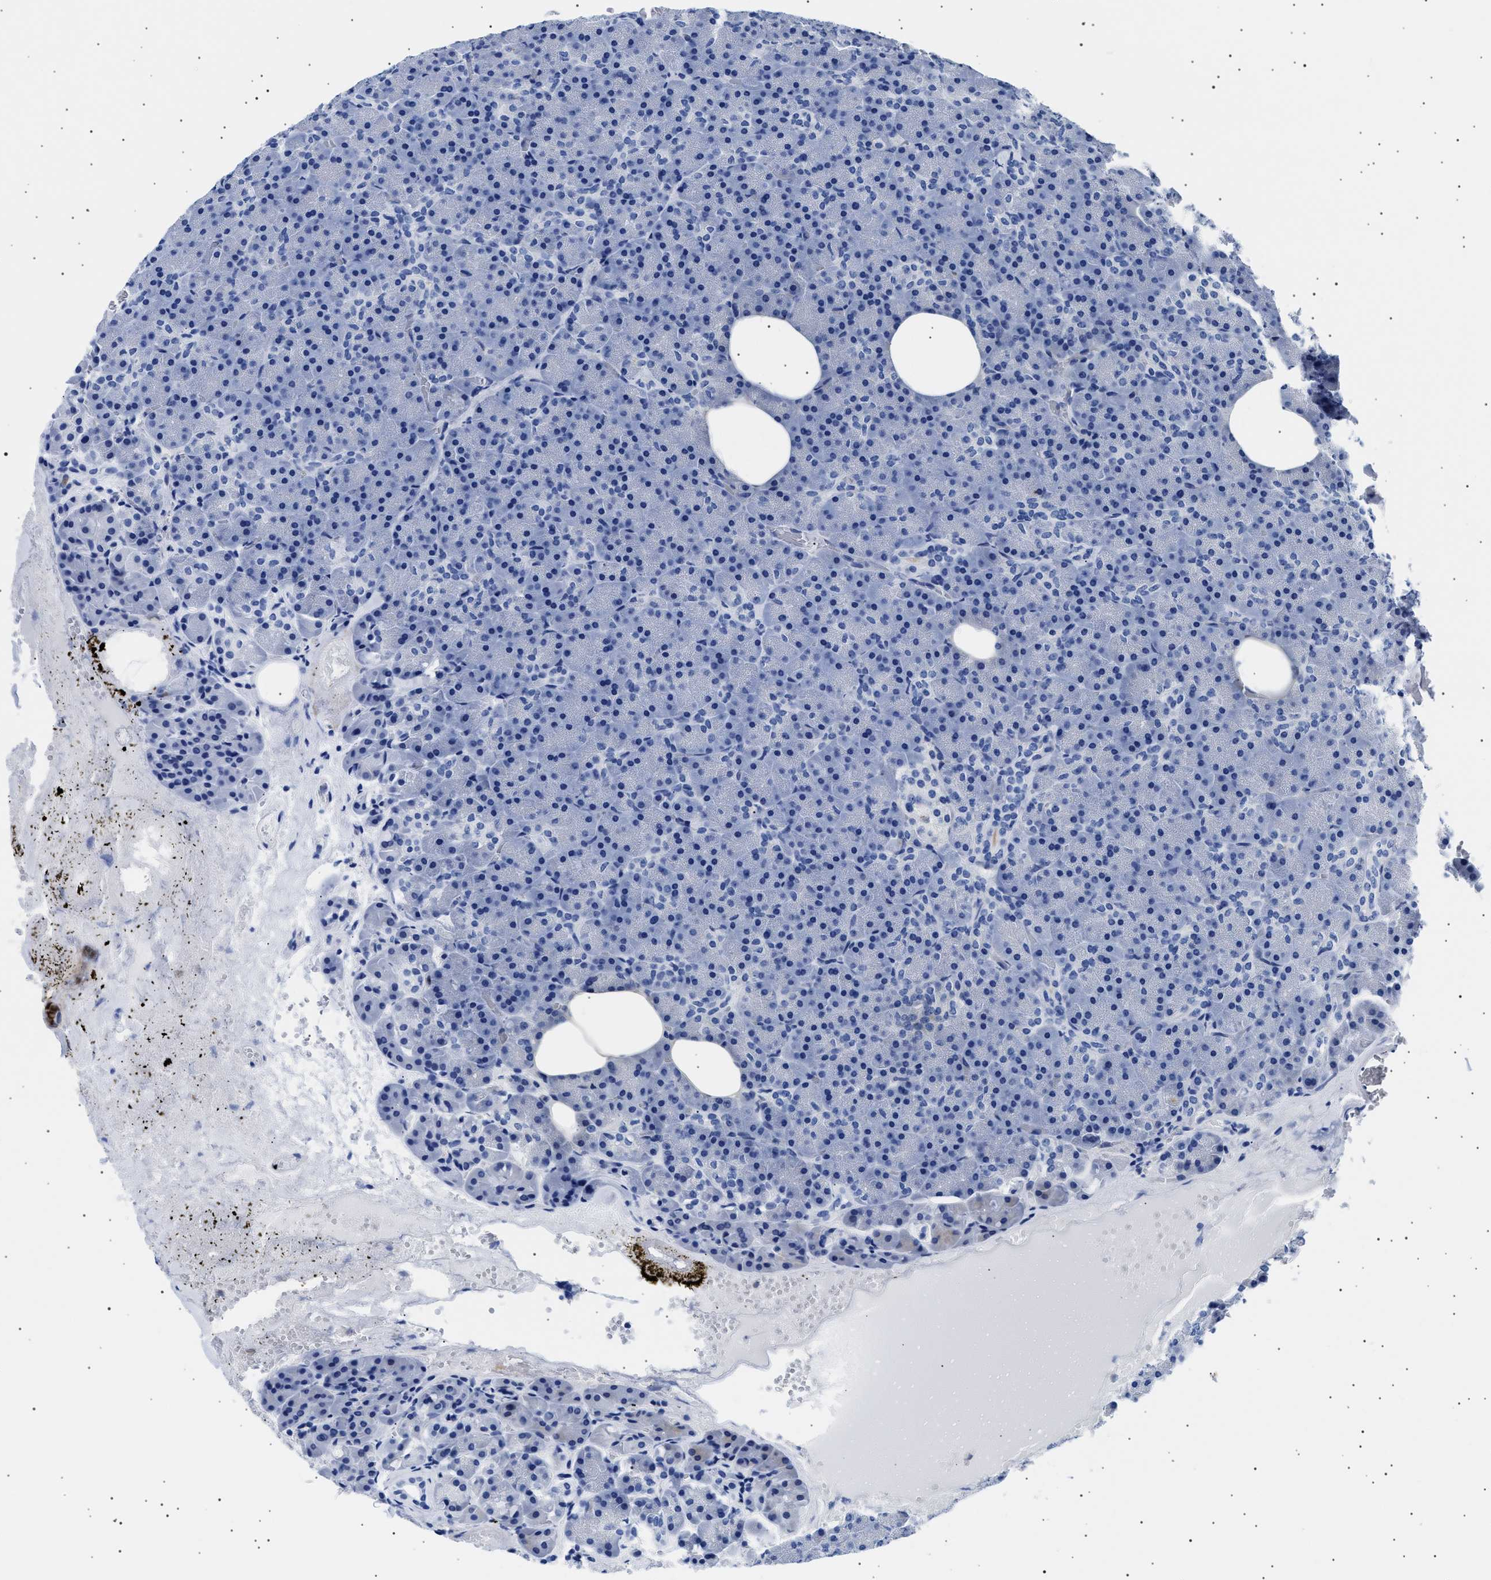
{"staining": {"intensity": "negative", "quantity": "none", "location": "none"}, "tissue": "pancreas", "cell_type": "Exocrine glandular cells", "image_type": "normal", "snomed": [{"axis": "morphology", "description": "Normal tissue, NOS"}, {"axis": "morphology", "description": "Carcinoid, malignant, NOS"}, {"axis": "topography", "description": "Pancreas"}], "caption": "Immunohistochemistry (IHC) photomicrograph of unremarkable human pancreas stained for a protein (brown), which displays no expression in exocrine glandular cells. The staining was performed using DAB (3,3'-diaminobenzidine) to visualize the protein expression in brown, while the nuclei were stained in blue with hematoxylin (Magnification: 20x).", "gene": "HEMGN", "patient": {"sex": "female", "age": 35}}